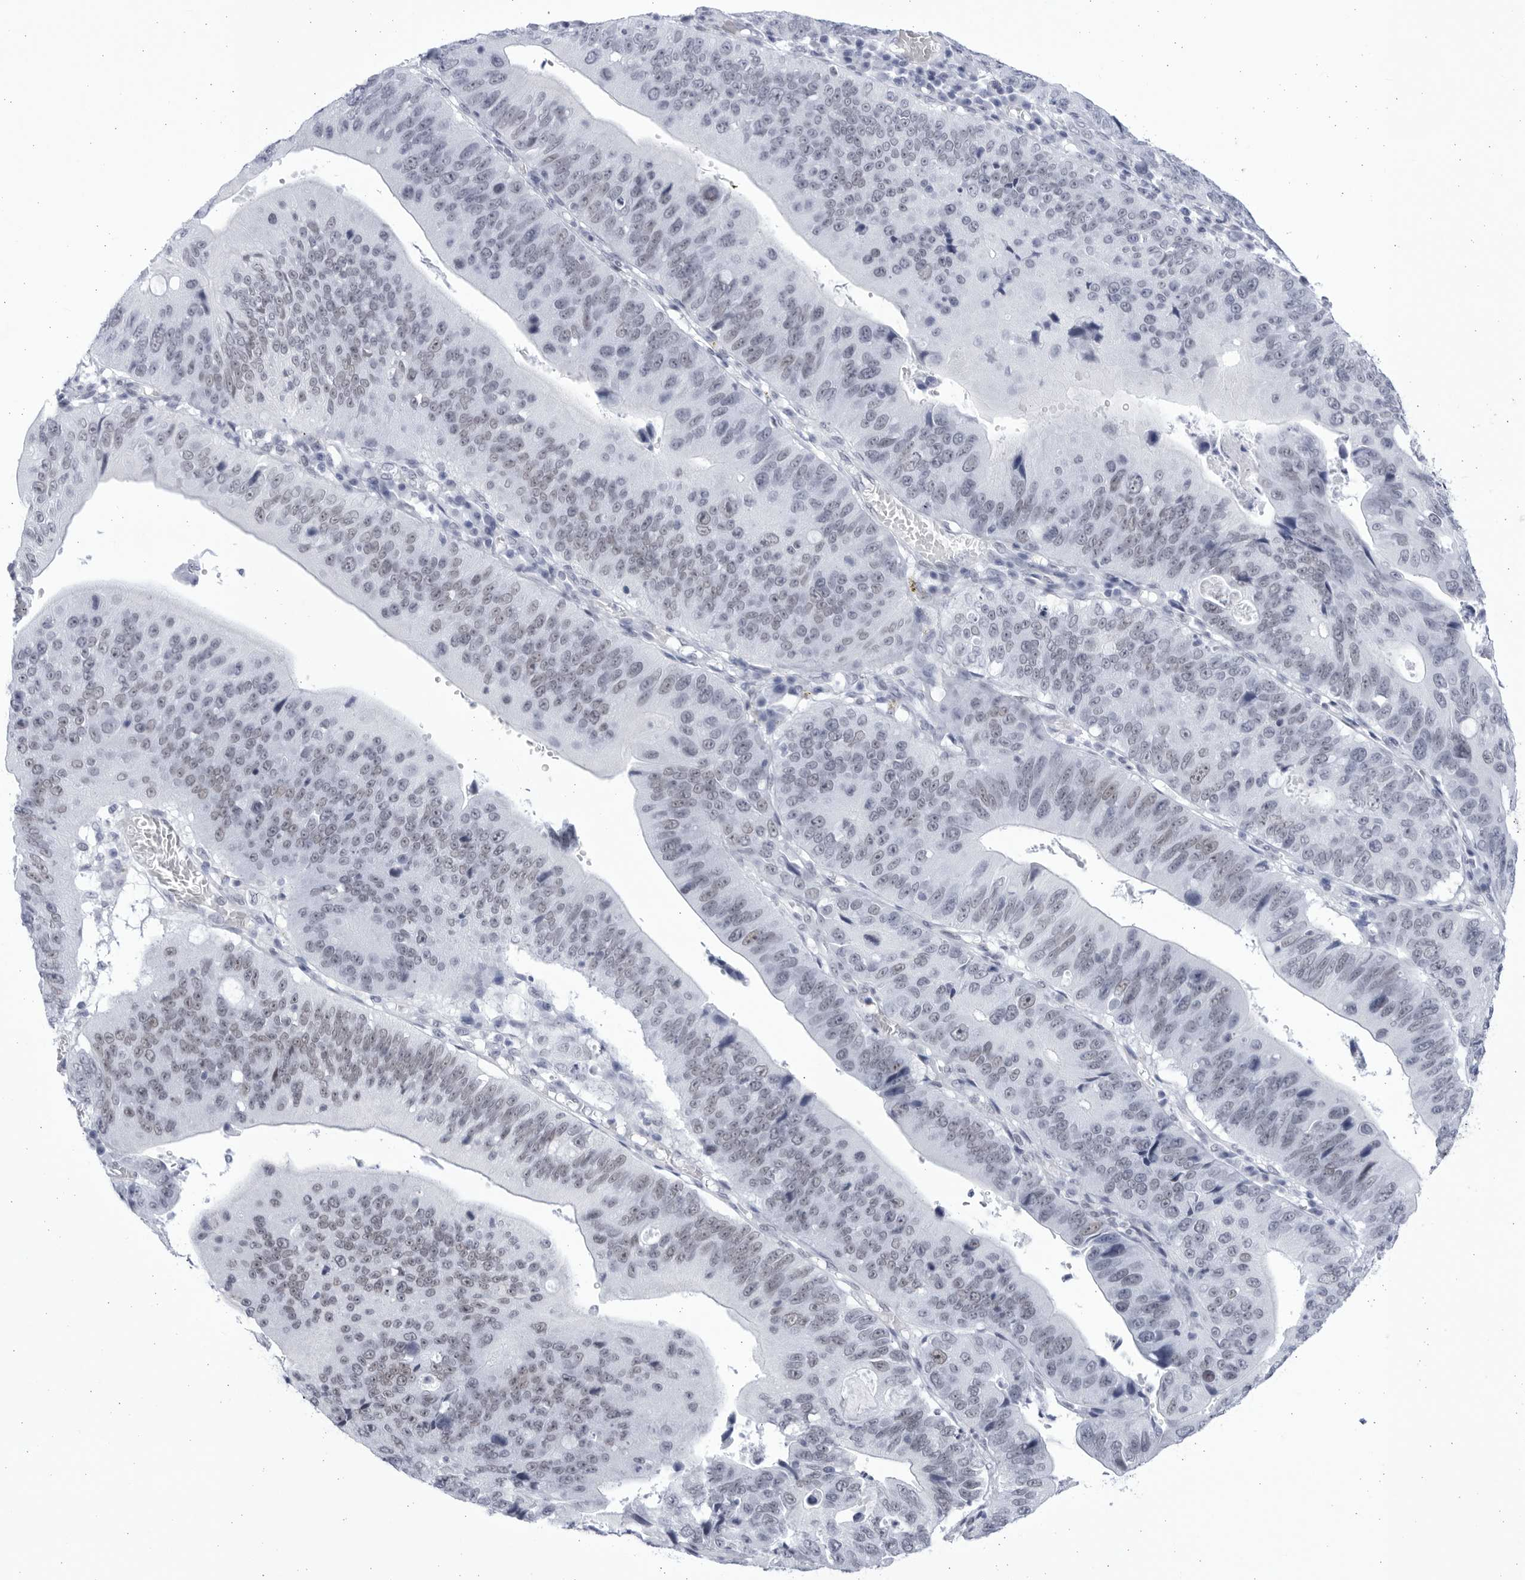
{"staining": {"intensity": "weak", "quantity": "25%-75%", "location": "nuclear"}, "tissue": "stomach cancer", "cell_type": "Tumor cells", "image_type": "cancer", "snomed": [{"axis": "morphology", "description": "Adenocarcinoma, NOS"}, {"axis": "topography", "description": "Stomach"}], "caption": "Protein expression analysis of human stomach cancer reveals weak nuclear staining in approximately 25%-75% of tumor cells.", "gene": "CCDC181", "patient": {"sex": "male", "age": 59}}